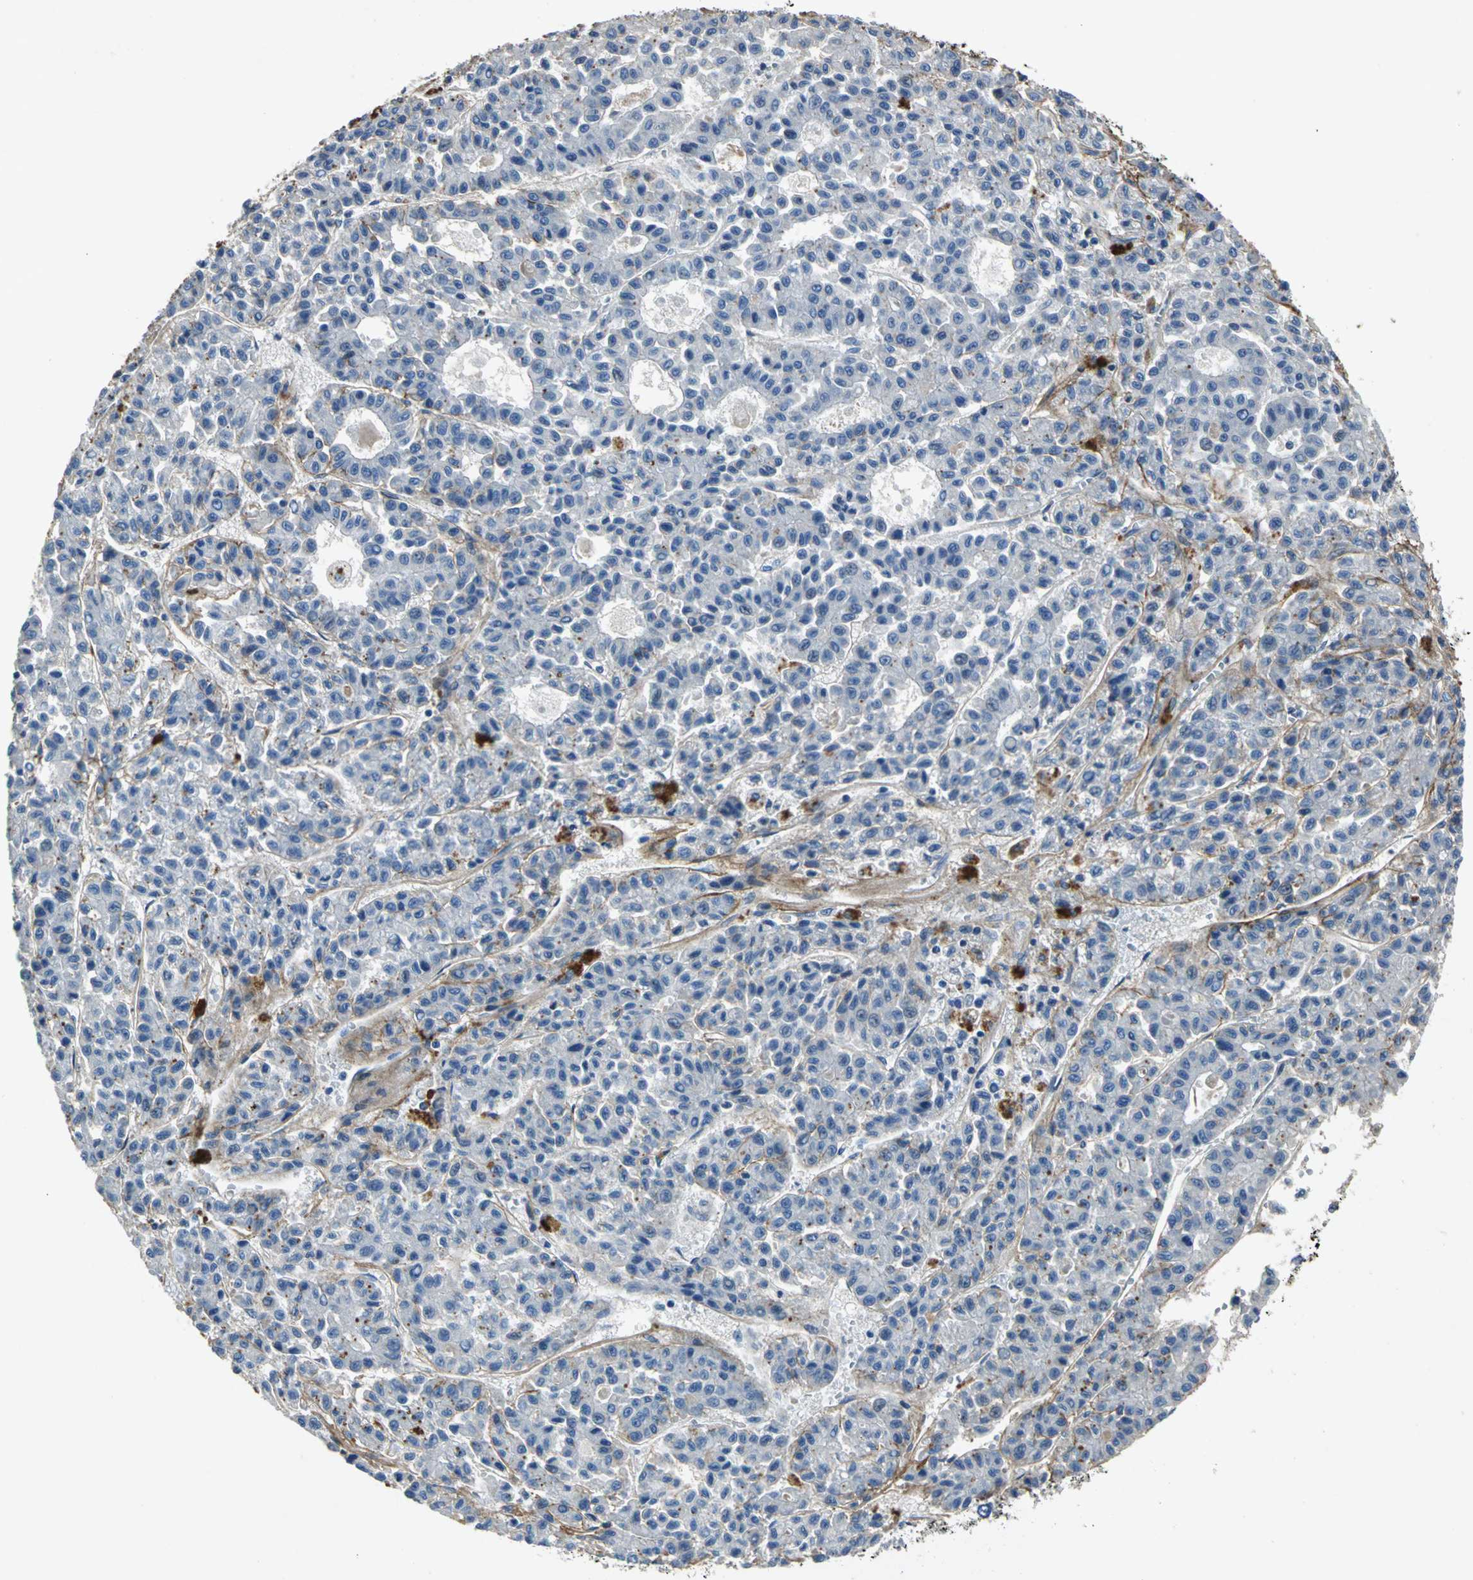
{"staining": {"intensity": "weak", "quantity": "25%-75%", "location": "cytoplasmic/membranous"}, "tissue": "liver cancer", "cell_type": "Tumor cells", "image_type": "cancer", "snomed": [{"axis": "morphology", "description": "Carcinoma, Hepatocellular, NOS"}, {"axis": "topography", "description": "Liver"}], "caption": "Tumor cells display low levels of weak cytoplasmic/membranous positivity in about 25%-75% of cells in human liver hepatocellular carcinoma.", "gene": "EFNB3", "patient": {"sex": "male", "age": 70}}